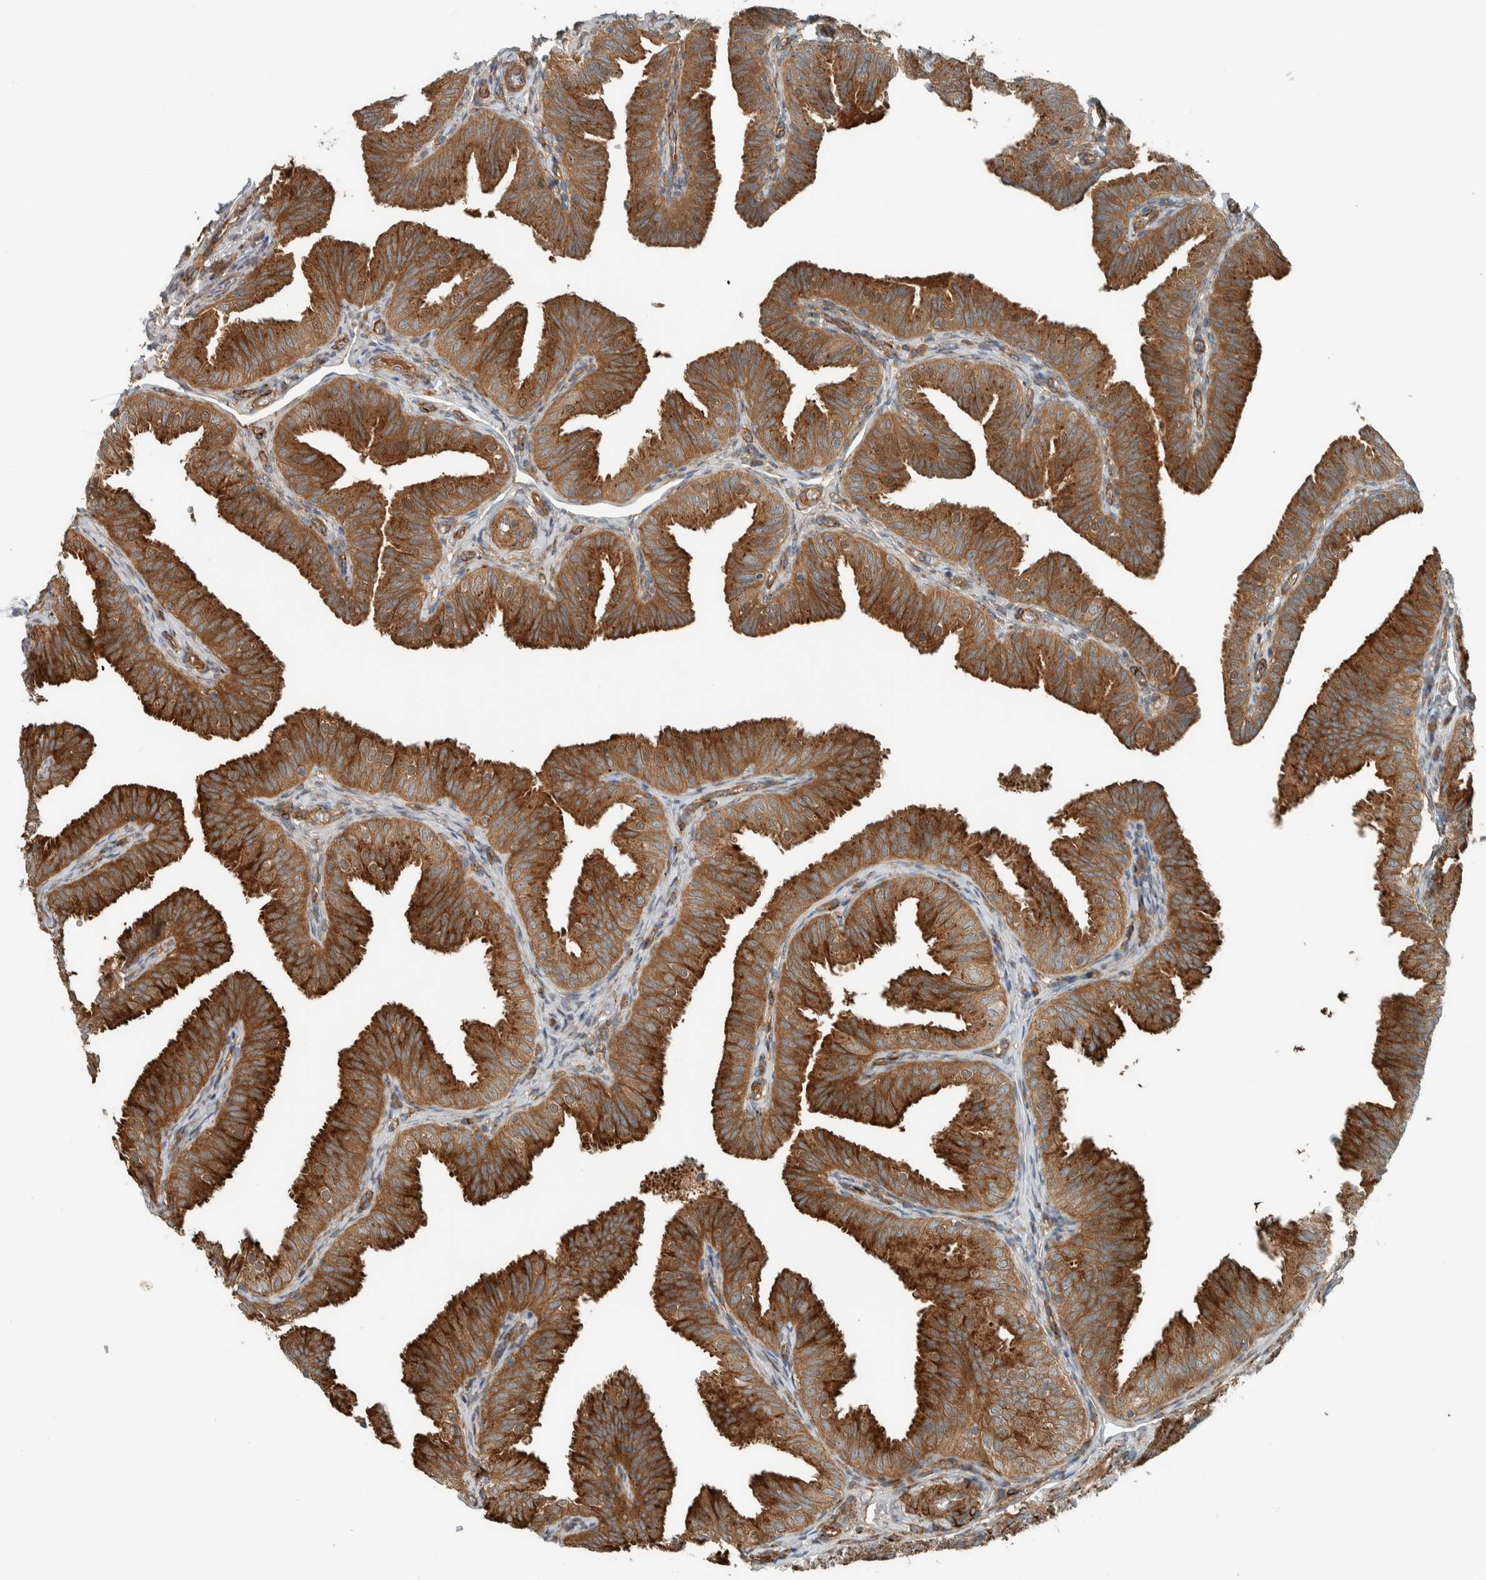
{"staining": {"intensity": "strong", "quantity": ">75%", "location": "cytoplasmic/membranous"}, "tissue": "fallopian tube", "cell_type": "Glandular cells", "image_type": "normal", "snomed": [{"axis": "morphology", "description": "Normal tissue, NOS"}, {"axis": "topography", "description": "Fallopian tube"}], "caption": "IHC (DAB (3,3'-diaminobenzidine)) staining of unremarkable human fallopian tube shows strong cytoplasmic/membranous protein positivity in approximately >75% of glandular cells.", "gene": "EXOC7", "patient": {"sex": "female", "age": 35}}